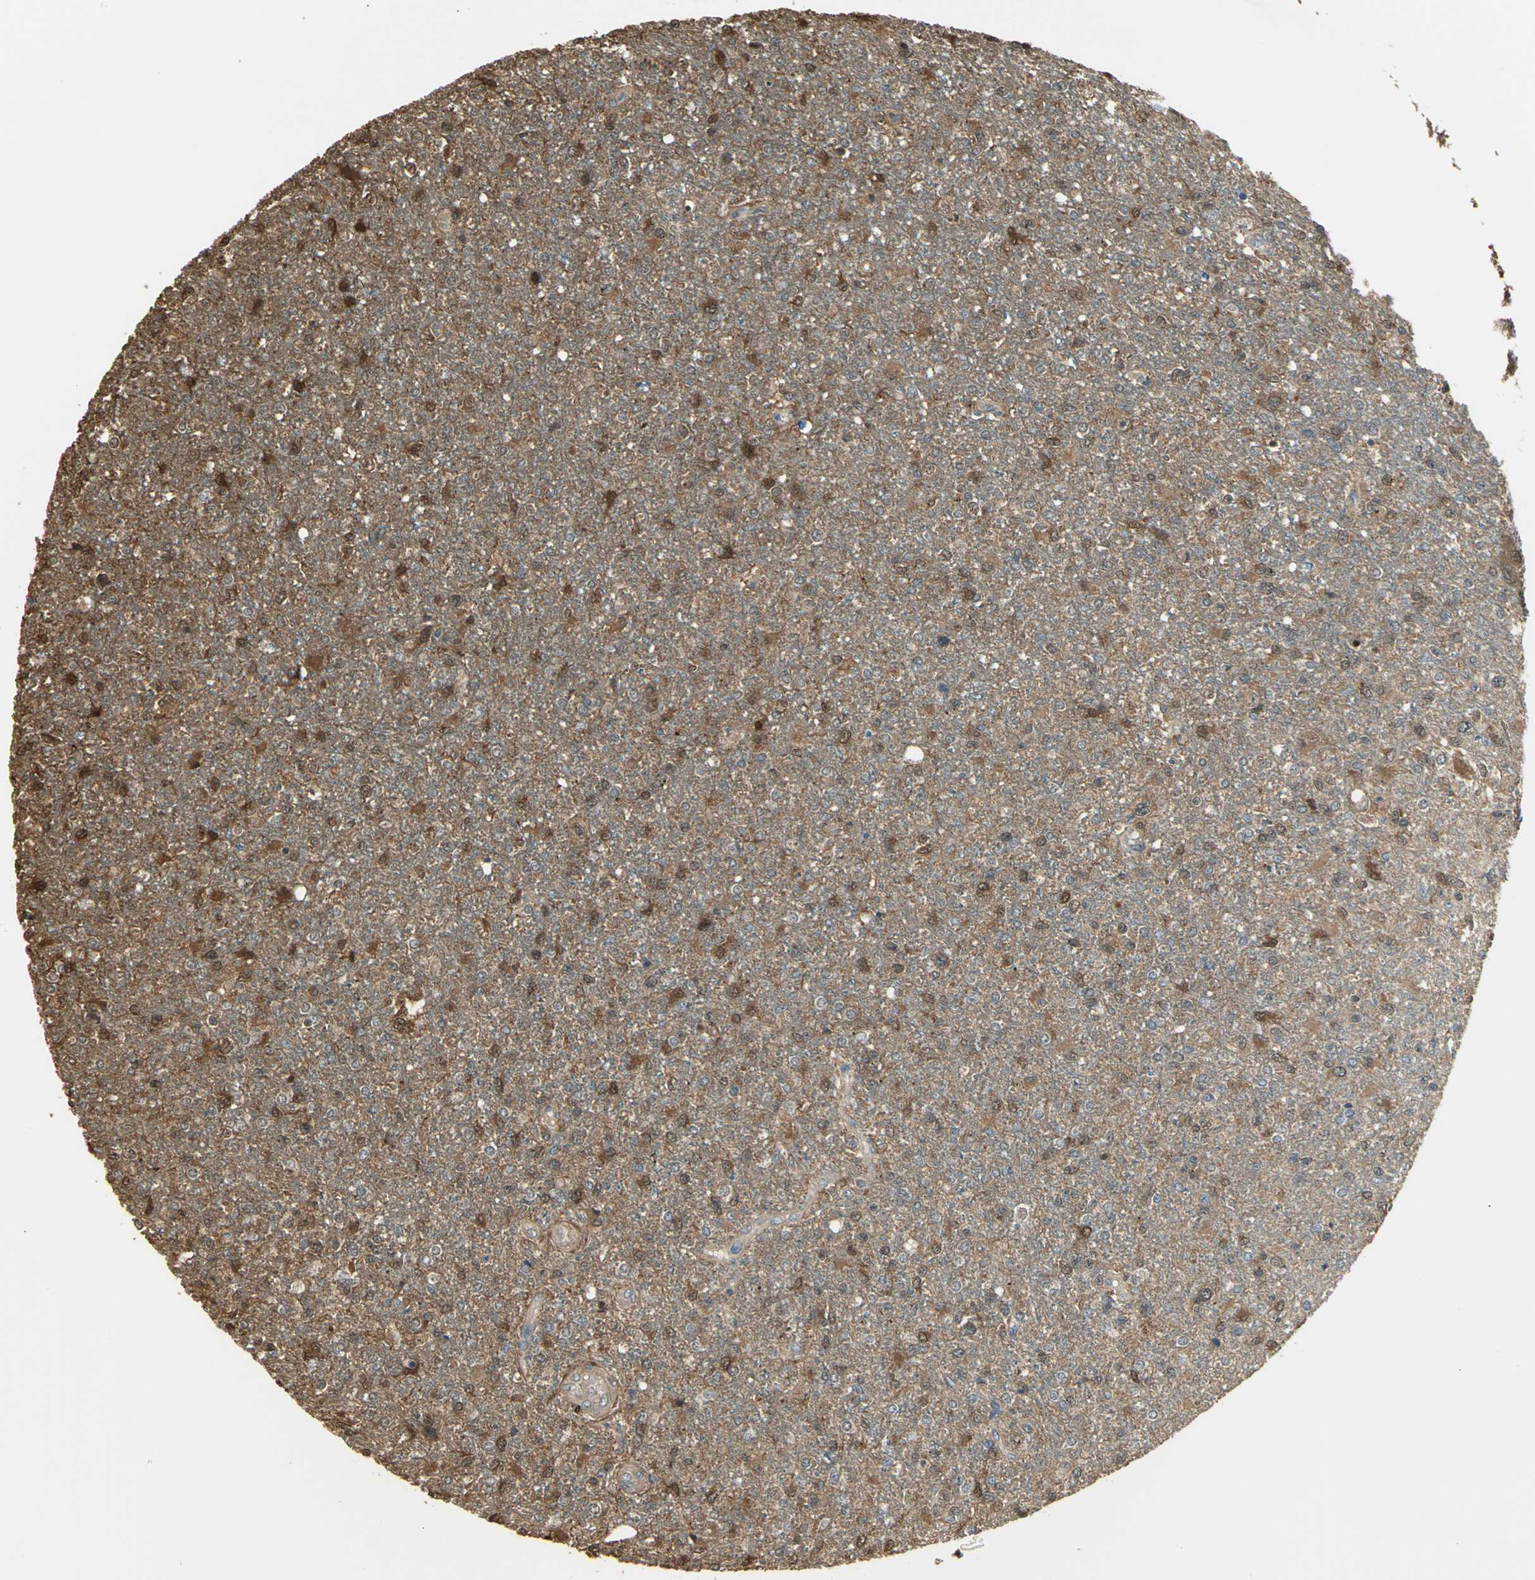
{"staining": {"intensity": "moderate", "quantity": ">75%", "location": "cytoplasmic/membranous,nuclear"}, "tissue": "glioma", "cell_type": "Tumor cells", "image_type": "cancer", "snomed": [{"axis": "morphology", "description": "Glioma, malignant, High grade"}, {"axis": "topography", "description": "Cerebral cortex"}], "caption": "DAB immunohistochemical staining of human glioma shows moderate cytoplasmic/membranous and nuclear protein staining in about >75% of tumor cells. (Stains: DAB (3,3'-diaminobenzidine) in brown, nuclei in blue, Microscopy: brightfield microscopy at high magnification).", "gene": "PARK7", "patient": {"sex": "male", "age": 76}}